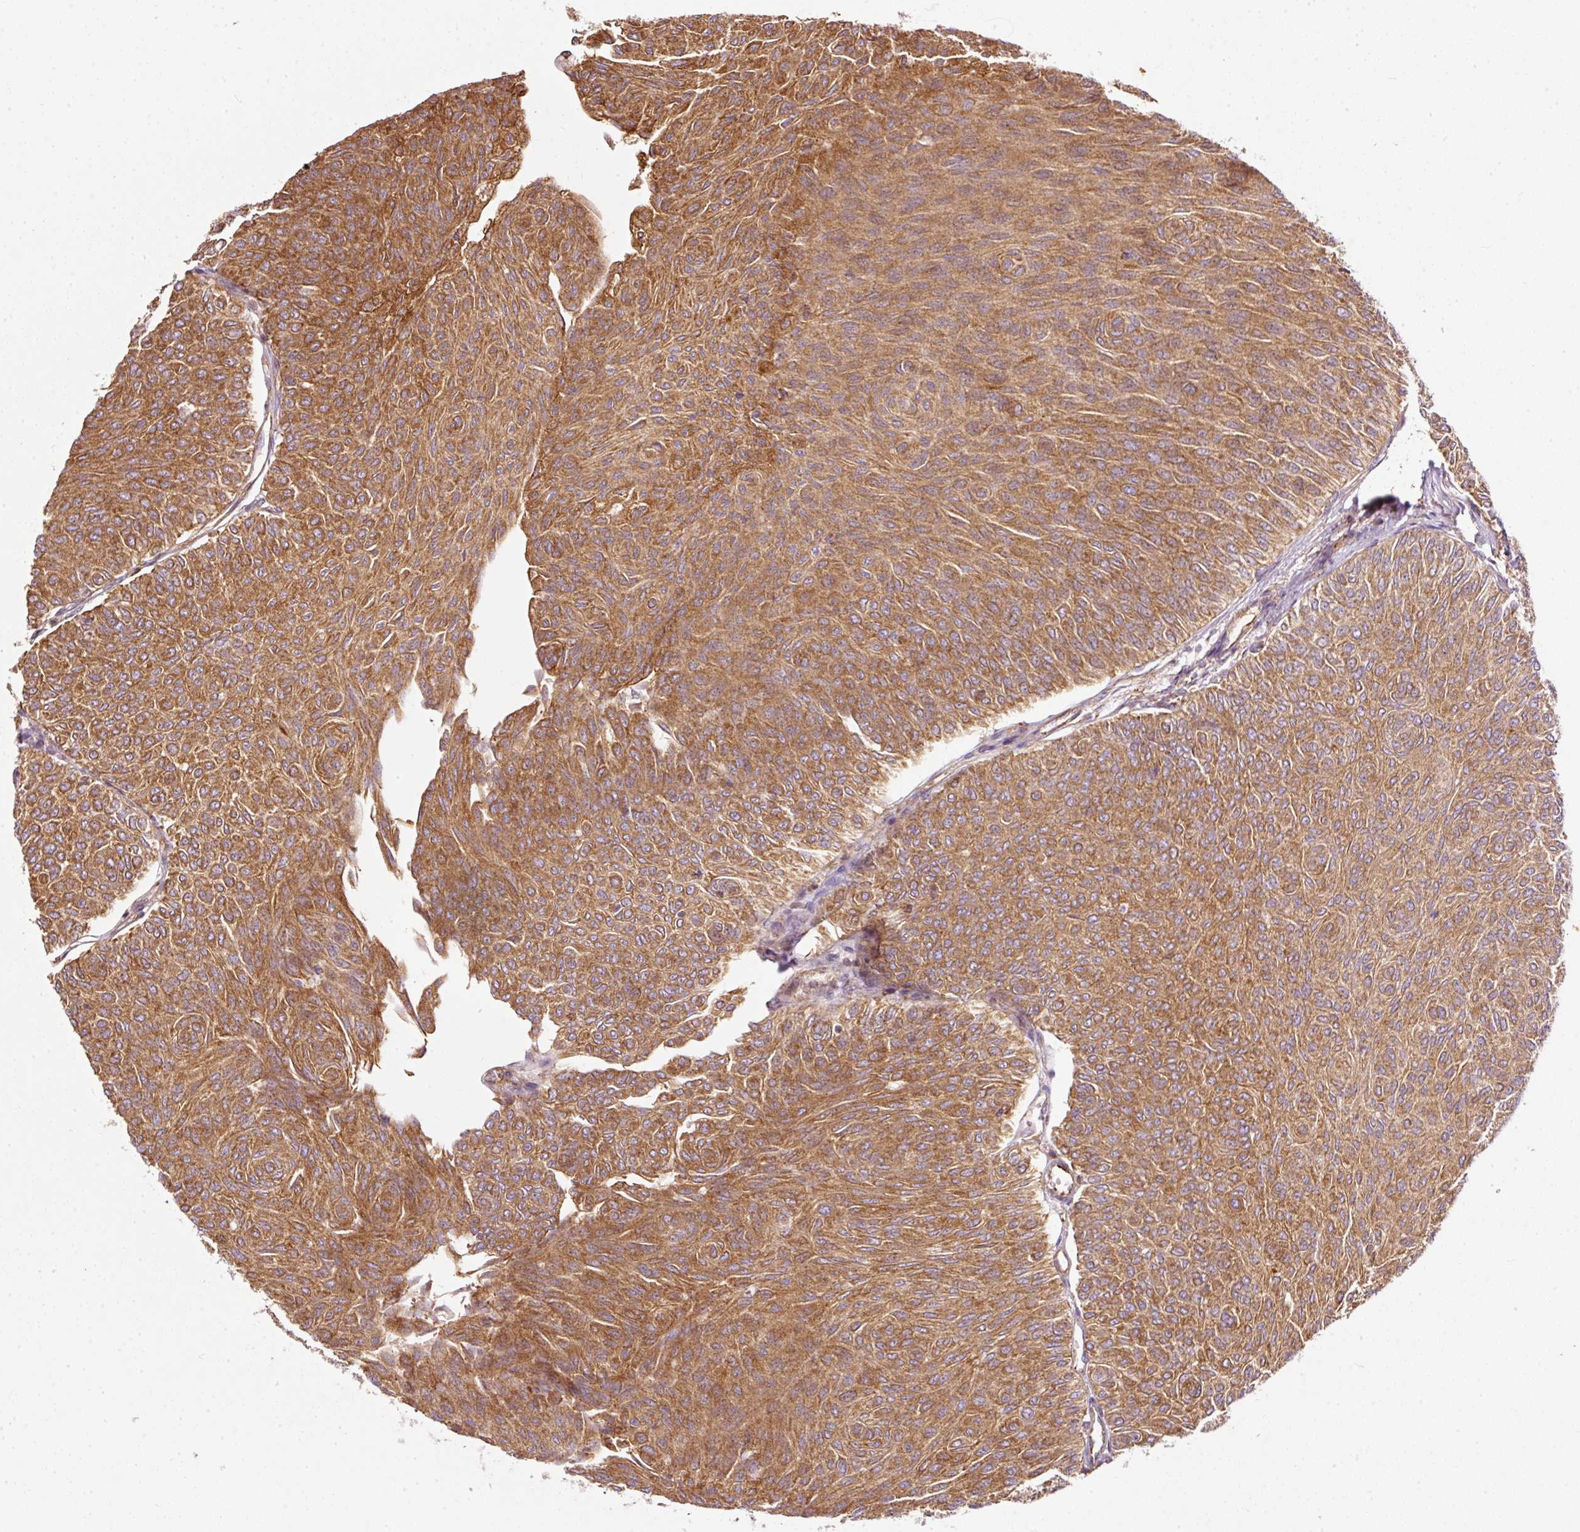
{"staining": {"intensity": "moderate", "quantity": ">75%", "location": "cytoplasmic/membranous"}, "tissue": "urothelial cancer", "cell_type": "Tumor cells", "image_type": "cancer", "snomed": [{"axis": "morphology", "description": "Urothelial carcinoma, Low grade"}, {"axis": "topography", "description": "Urinary bladder"}], "caption": "Low-grade urothelial carcinoma stained with immunohistochemistry (IHC) reveals moderate cytoplasmic/membranous positivity in about >75% of tumor cells. Using DAB (3,3'-diaminobenzidine) (brown) and hematoxylin (blue) stains, captured at high magnification using brightfield microscopy.", "gene": "SCNM1", "patient": {"sex": "male", "age": 78}}